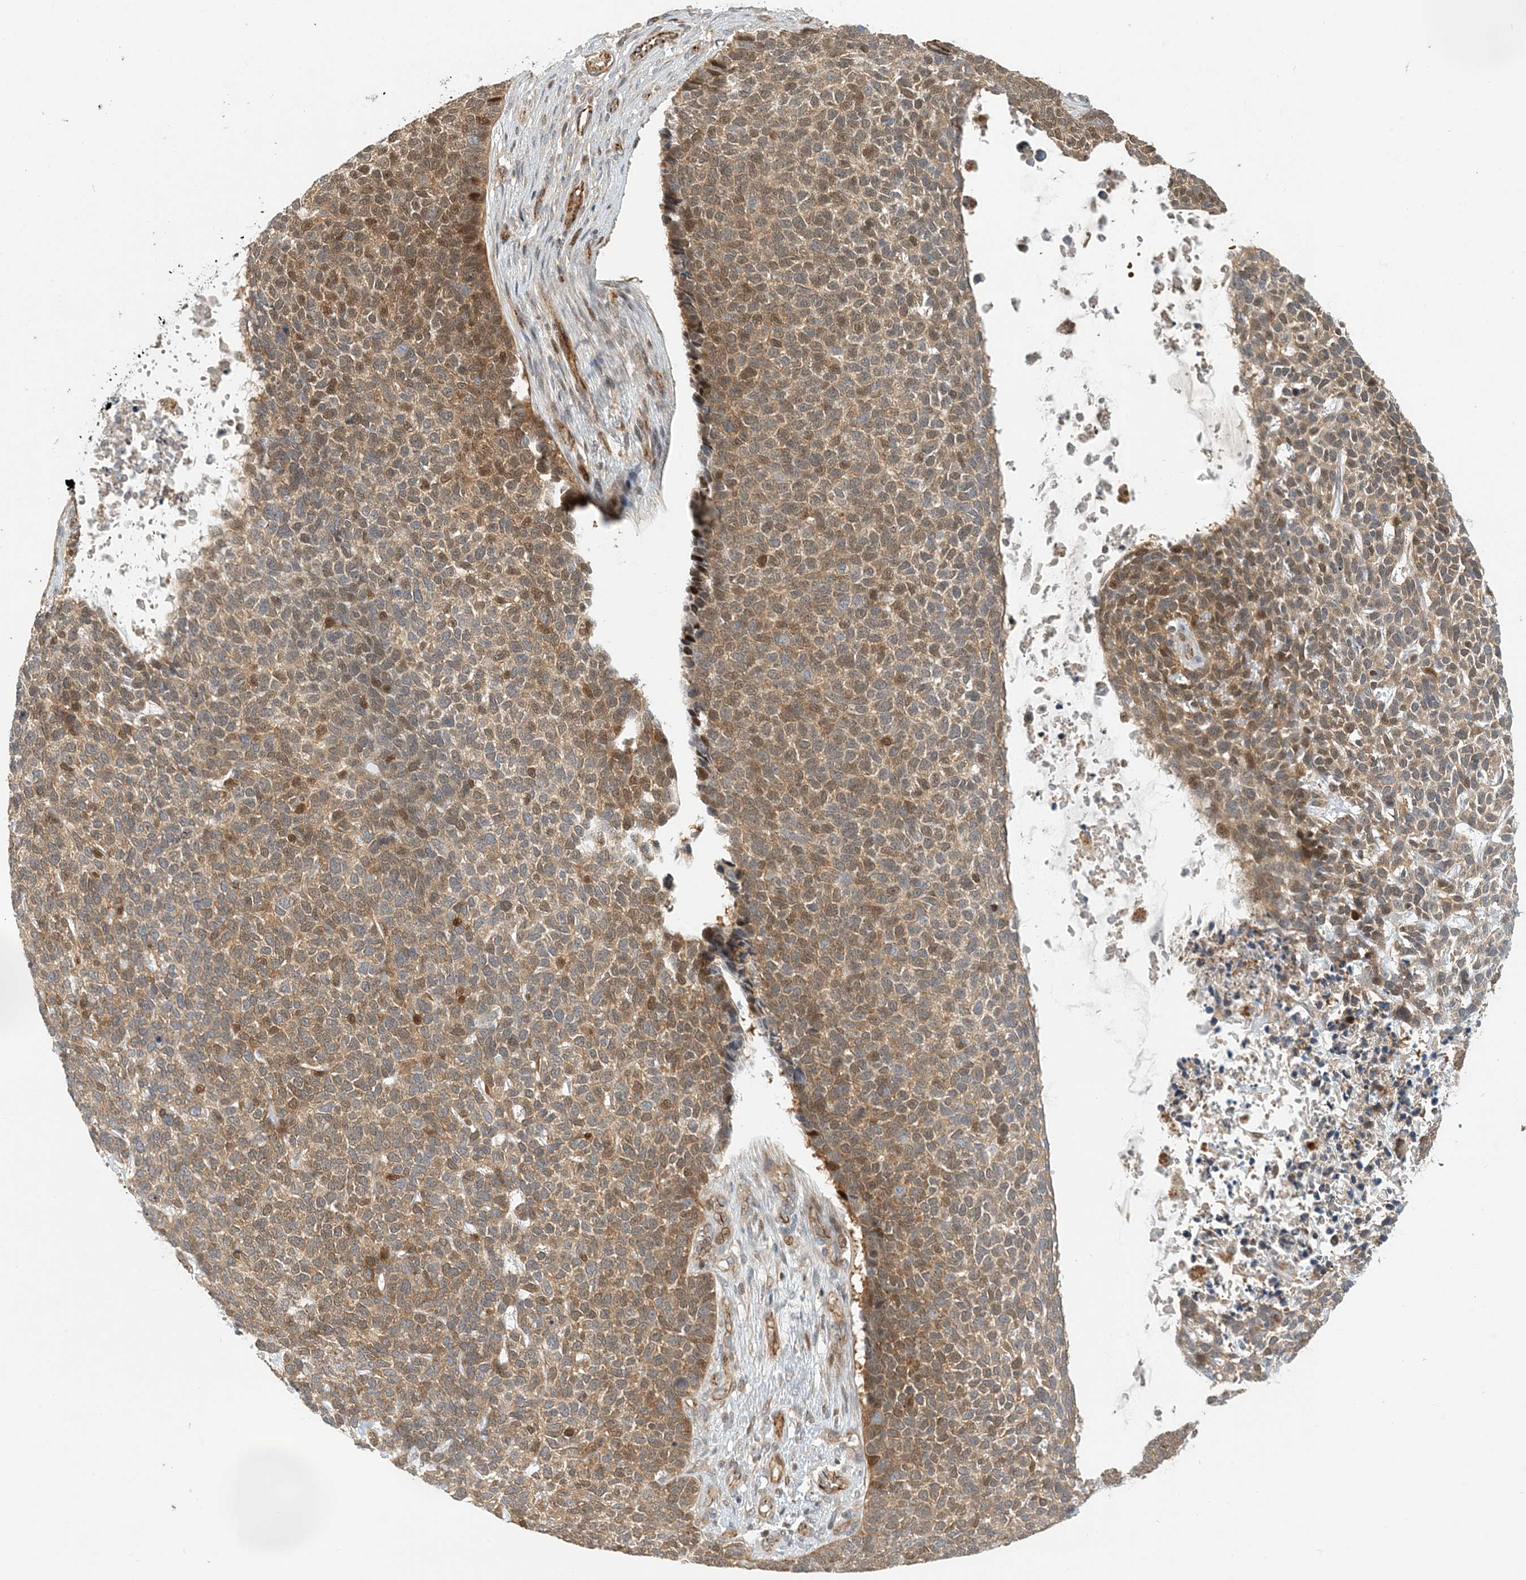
{"staining": {"intensity": "moderate", "quantity": "25%-75%", "location": "cytoplasmic/membranous,nuclear"}, "tissue": "skin cancer", "cell_type": "Tumor cells", "image_type": "cancer", "snomed": [{"axis": "morphology", "description": "Basal cell carcinoma"}, {"axis": "topography", "description": "Skin"}], "caption": "Immunohistochemical staining of human skin basal cell carcinoma reveals medium levels of moderate cytoplasmic/membranous and nuclear protein positivity in about 25%-75% of tumor cells.", "gene": "MAPKBP1", "patient": {"sex": "female", "age": 84}}